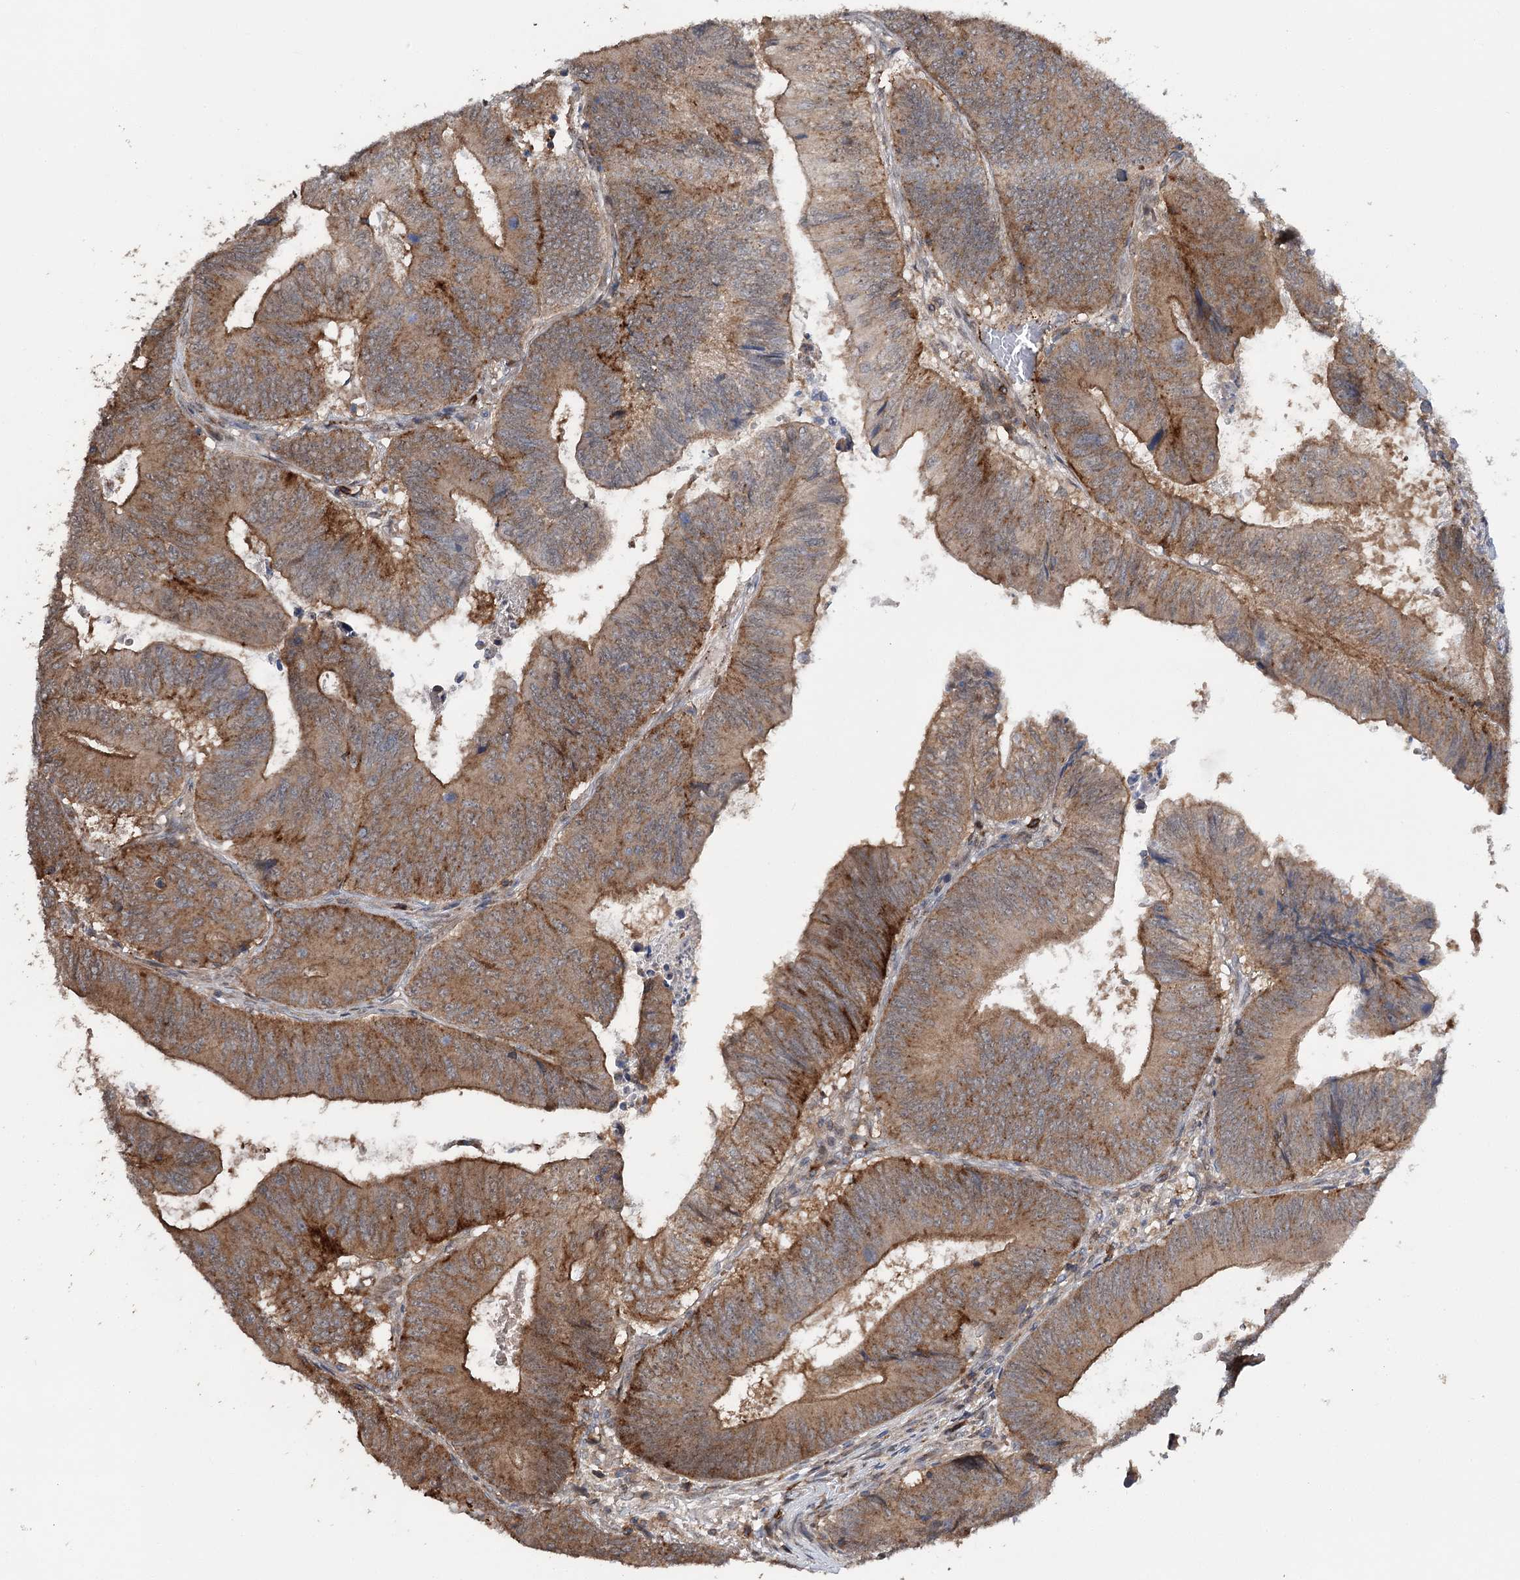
{"staining": {"intensity": "strong", "quantity": "25%-75%", "location": "cytoplasmic/membranous"}, "tissue": "colorectal cancer", "cell_type": "Tumor cells", "image_type": "cancer", "snomed": [{"axis": "morphology", "description": "Adenocarcinoma, NOS"}, {"axis": "topography", "description": "Colon"}], "caption": "A photomicrograph showing strong cytoplasmic/membranous staining in about 25%-75% of tumor cells in colorectal adenocarcinoma, as visualized by brown immunohistochemical staining.", "gene": "STX6", "patient": {"sex": "female", "age": 67}}